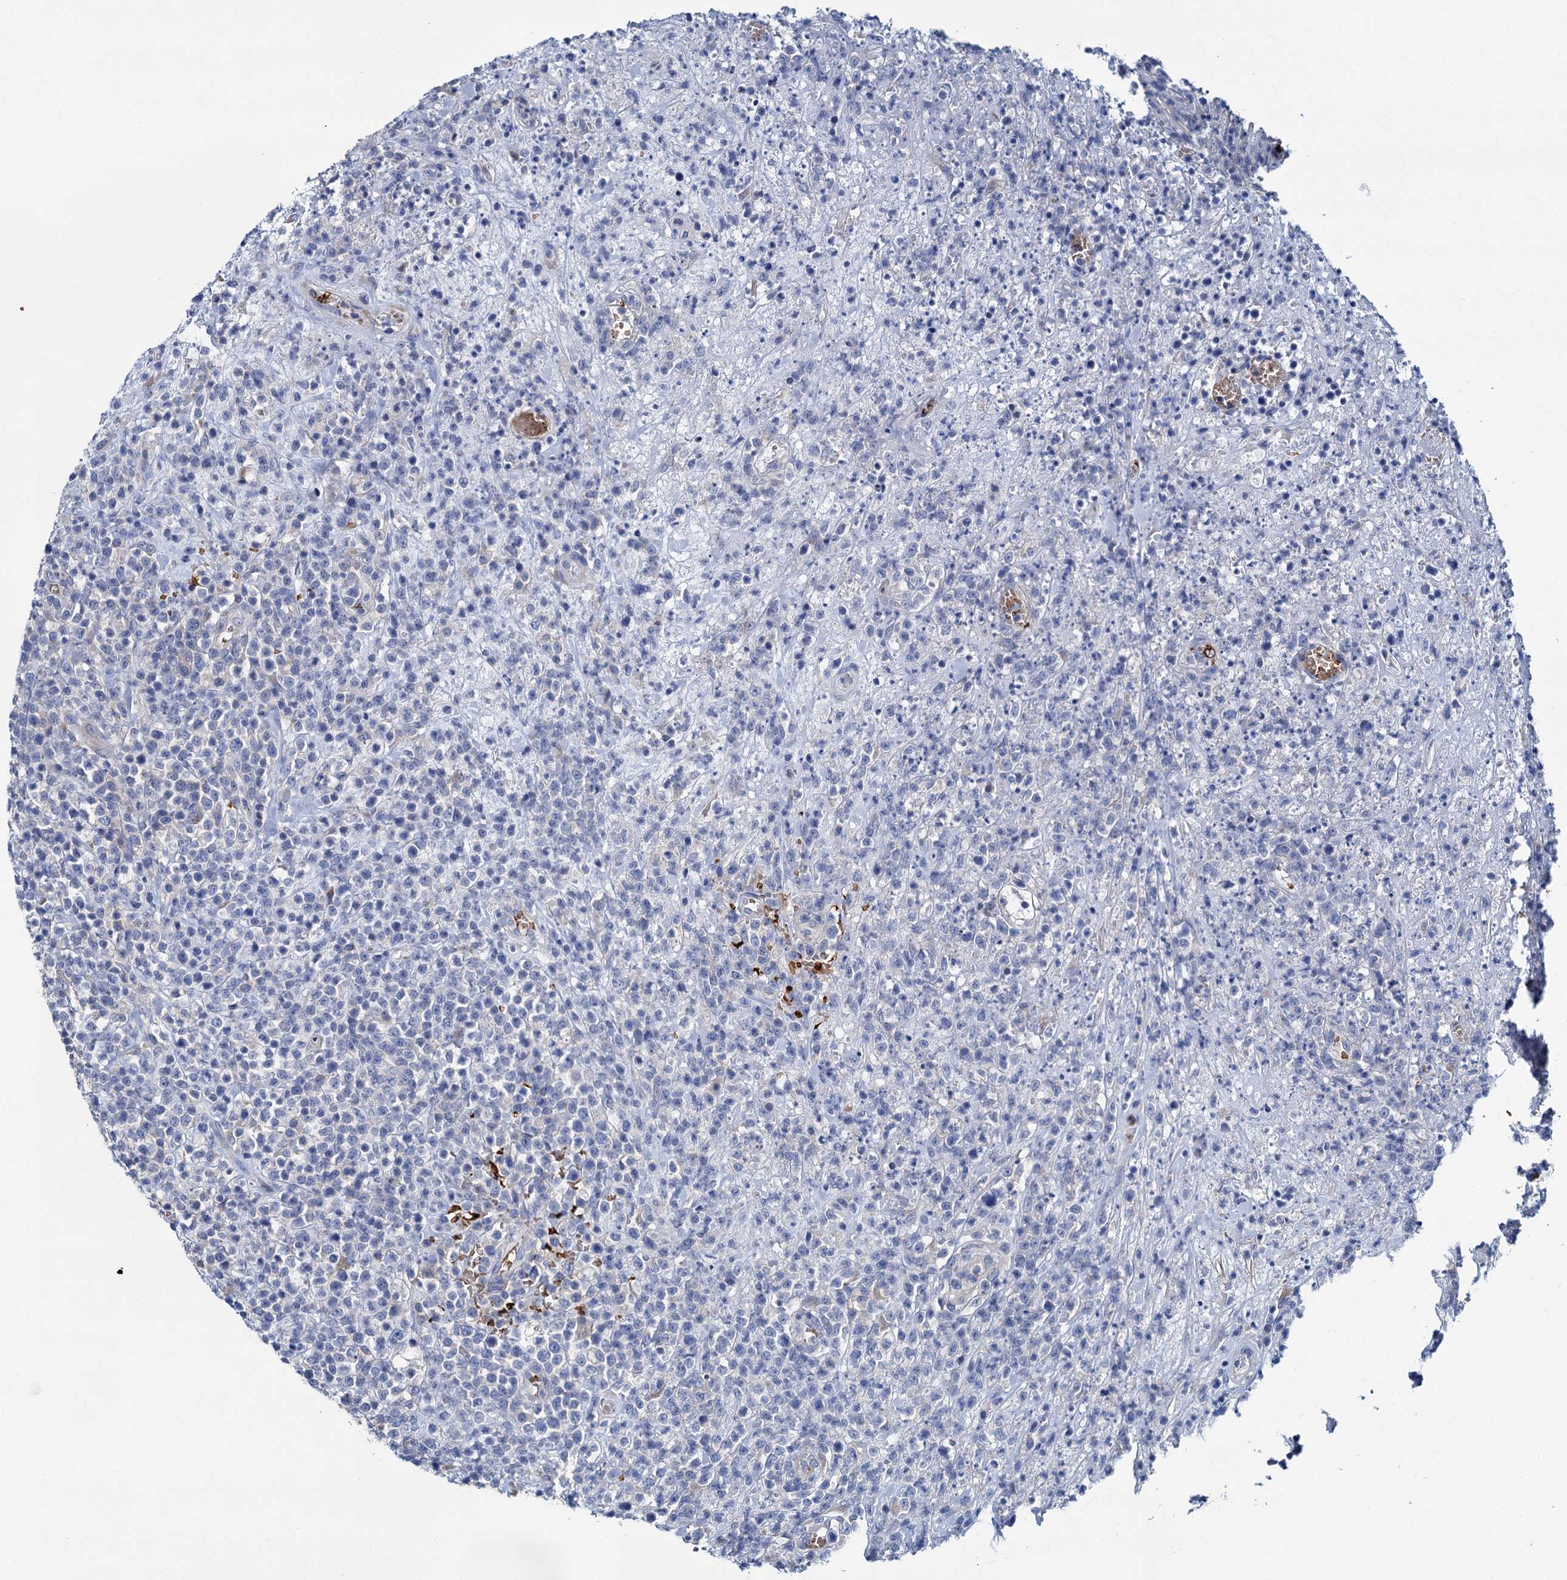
{"staining": {"intensity": "negative", "quantity": "none", "location": "none"}, "tissue": "lymphoma", "cell_type": "Tumor cells", "image_type": "cancer", "snomed": [{"axis": "morphology", "description": "Malignant lymphoma, non-Hodgkin's type, High grade"}, {"axis": "topography", "description": "Colon"}], "caption": "This histopathology image is of high-grade malignant lymphoma, non-Hodgkin's type stained with immunohistochemistry (IHC) to label a protein in brown with the nuclei are counter-stained blue. There is no staining in tumor cells.", "gene": "ATG2A", "patient": {"sex": "female", "age": 53}}